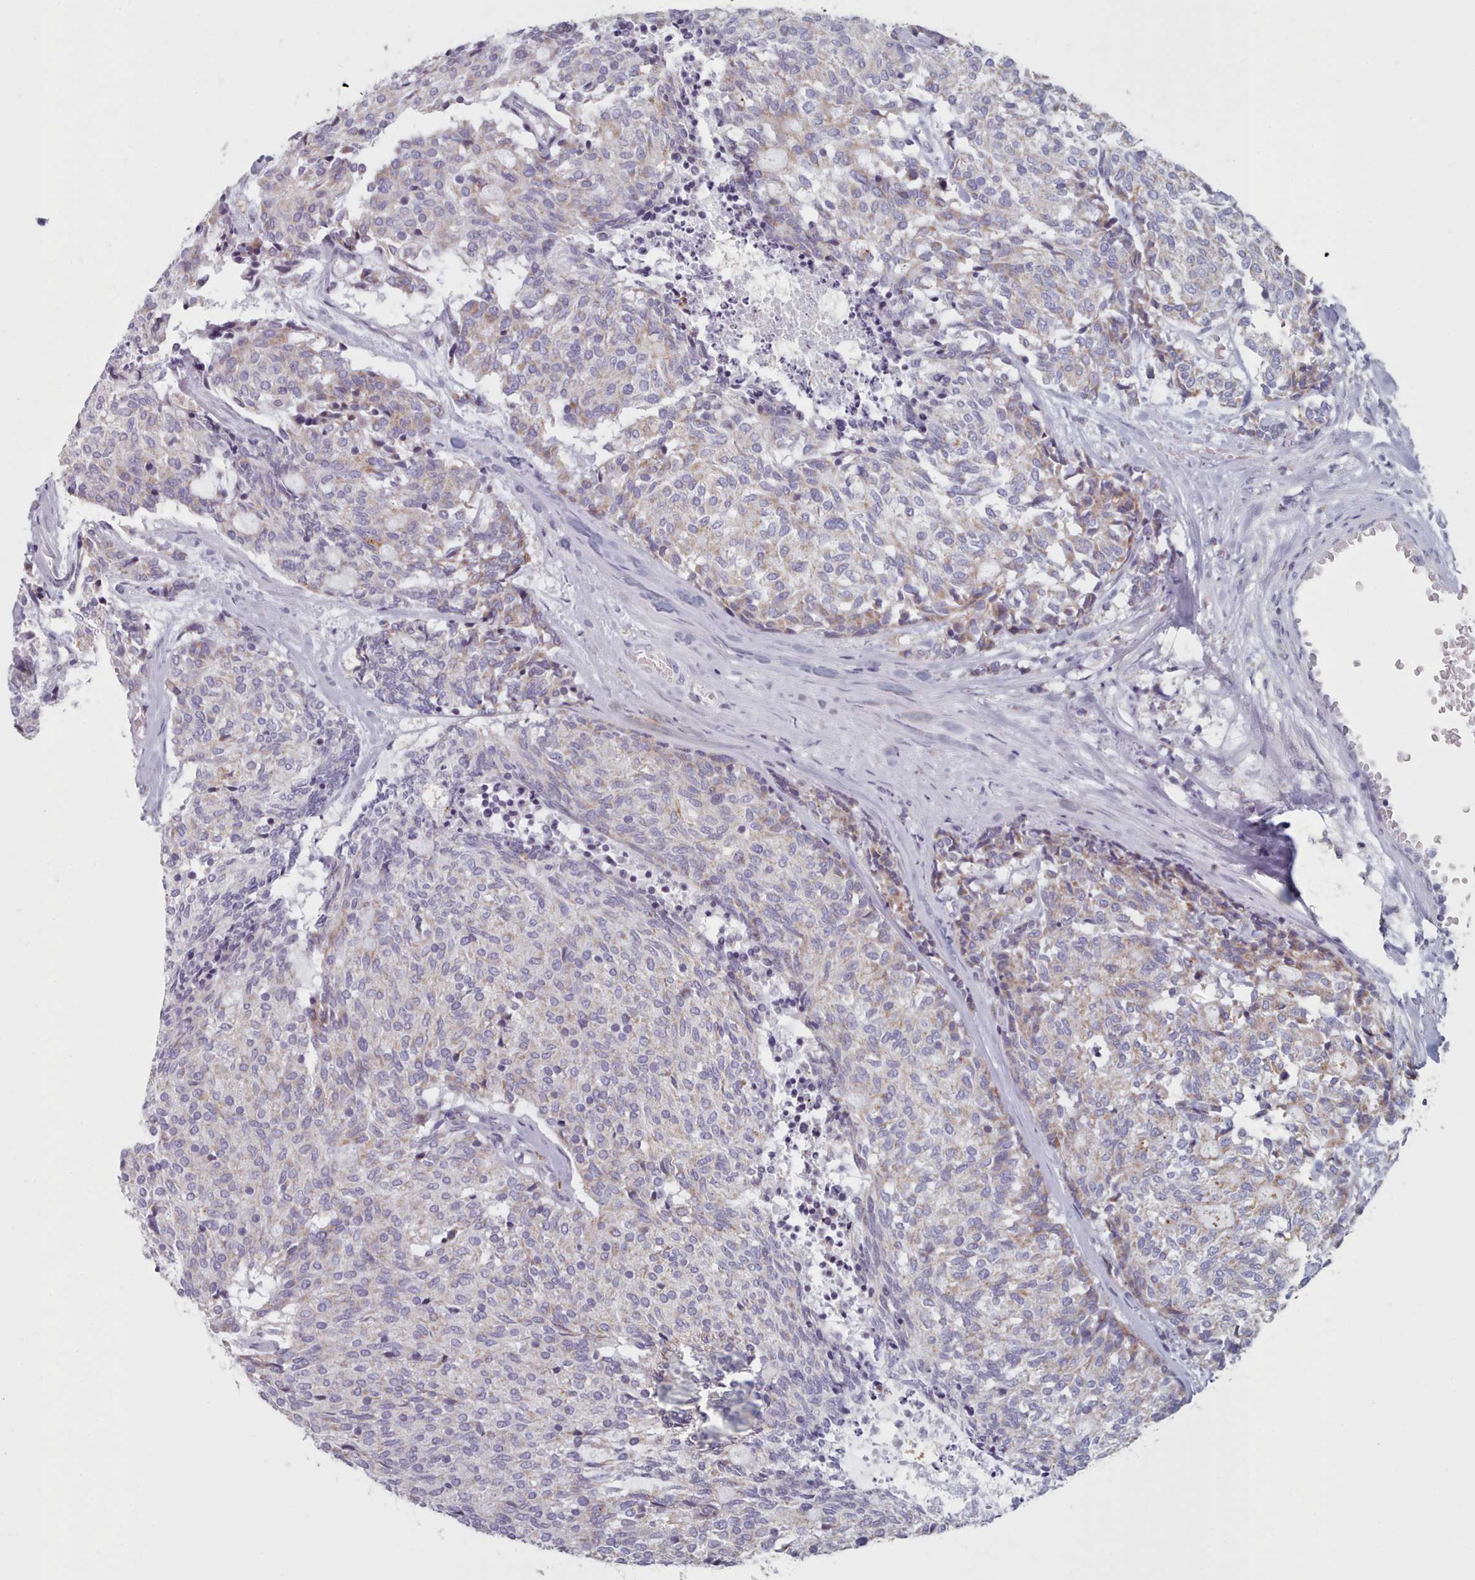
{"staining": {"intensity": "weak", "quantity": "<25%", "location": "cytoplasmic/membranous"}, "tissue": "carcinoid", "cell_type": "Tumor cells", "image_type": "cancer", "snomed": [{"axis": "morphology", "description": "Carcinoid, malignant, NOS"}, {"axis": "topography", "description": "Pancreas"}], "caption": "IHC histopathology image of human carcinoid (malignant) stained for a protein (brown), which displays no positivity in tumor cells.", "gene": "FAM170B", "patient": {"sex": "female", "age": 54}}